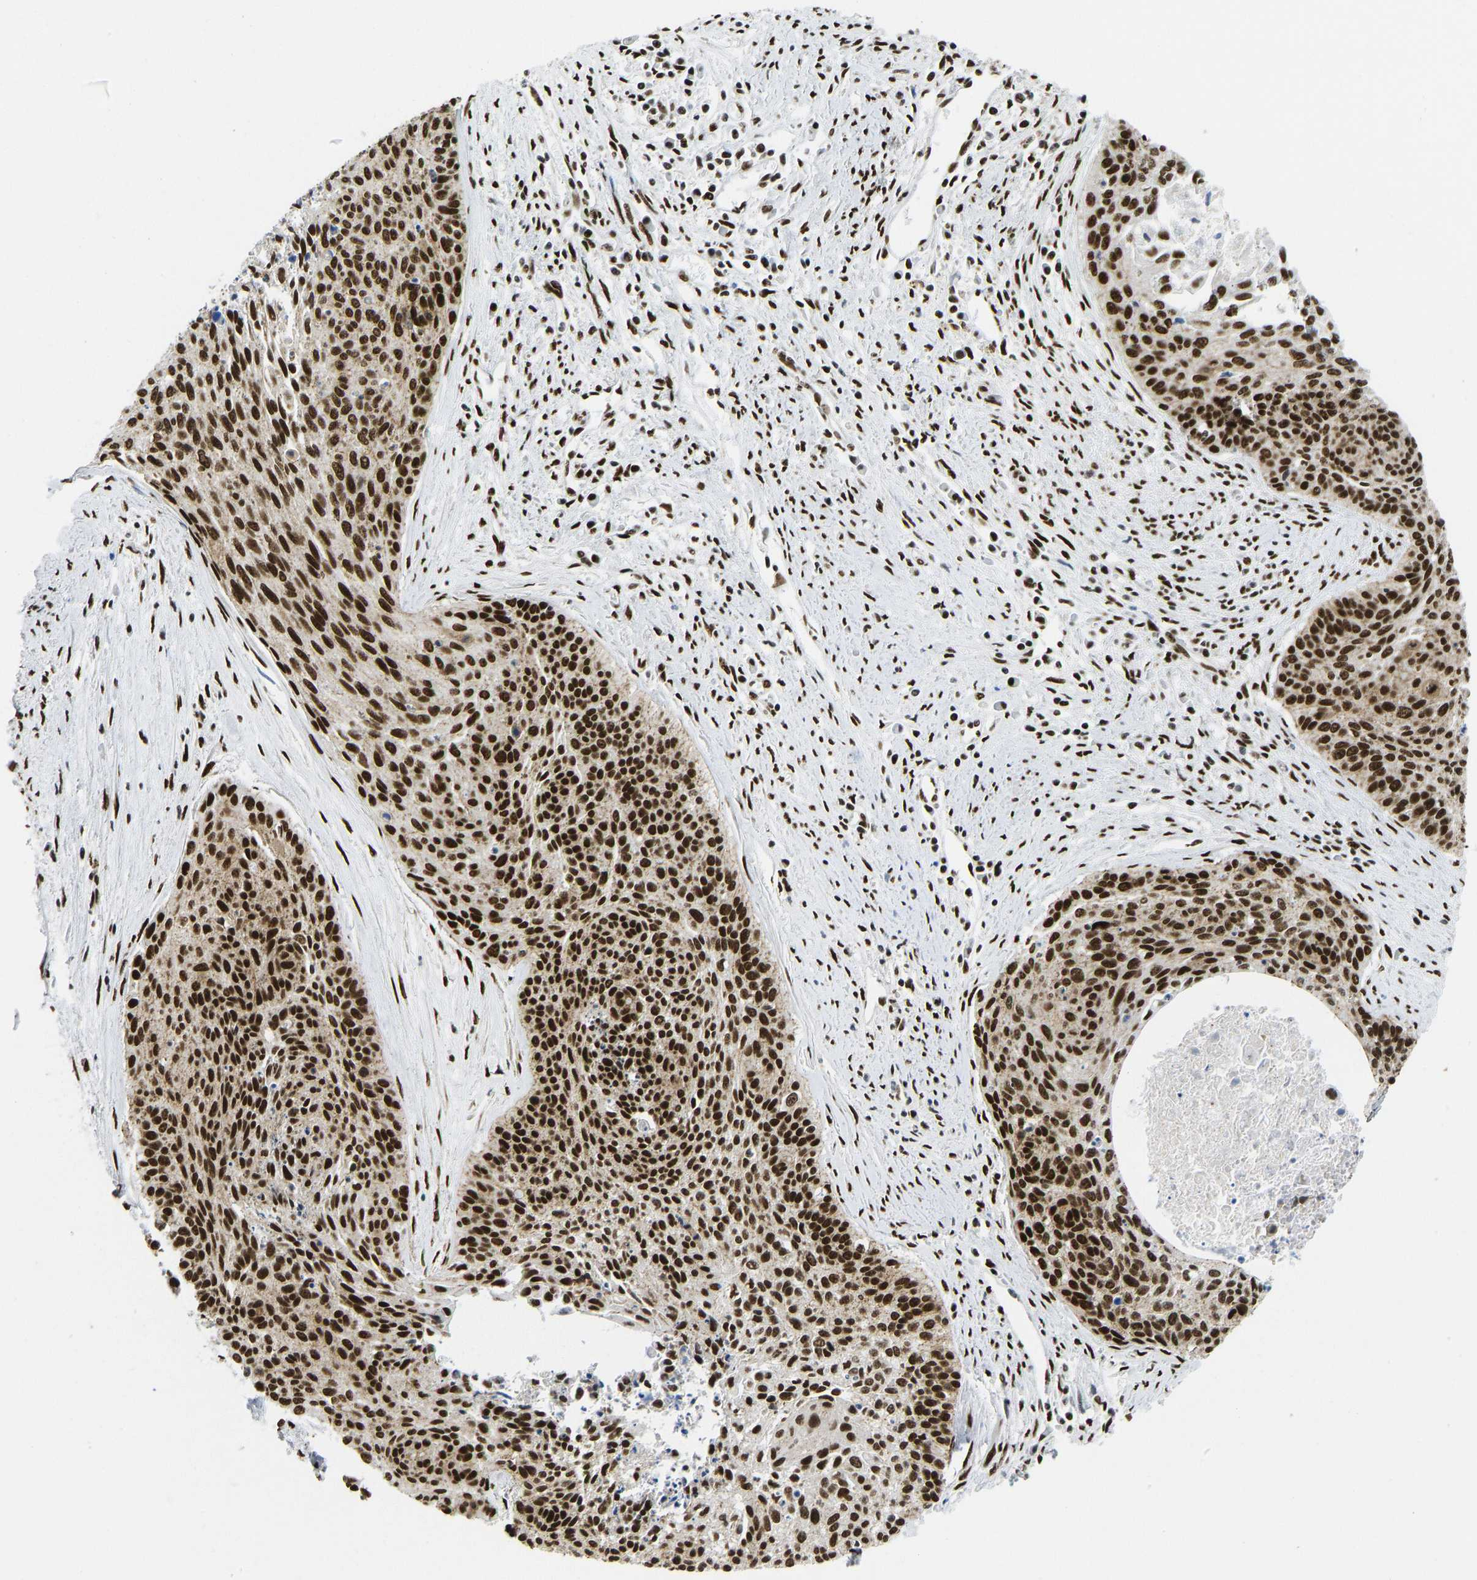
{"staining": {"intensity": "strong", "quantity": ">75%", "location": "nuclear"}, "tissue": "cervical cancer", "cell_type": "Tumor cells", "image_type": "cancer", "snomed": [{"axis": "morphology", "description": "Squamous cell carcinoma, NOS"}, {"axis": "topography", "description": "Cervix"}], "caption": "Cervical cancer (squamous cell carcinoma) tissue displays strong nuclear positivity in approximately >75% of tumor cells", "gene": "FOXK1", "patient": {"sex": "female", "age": 55}}